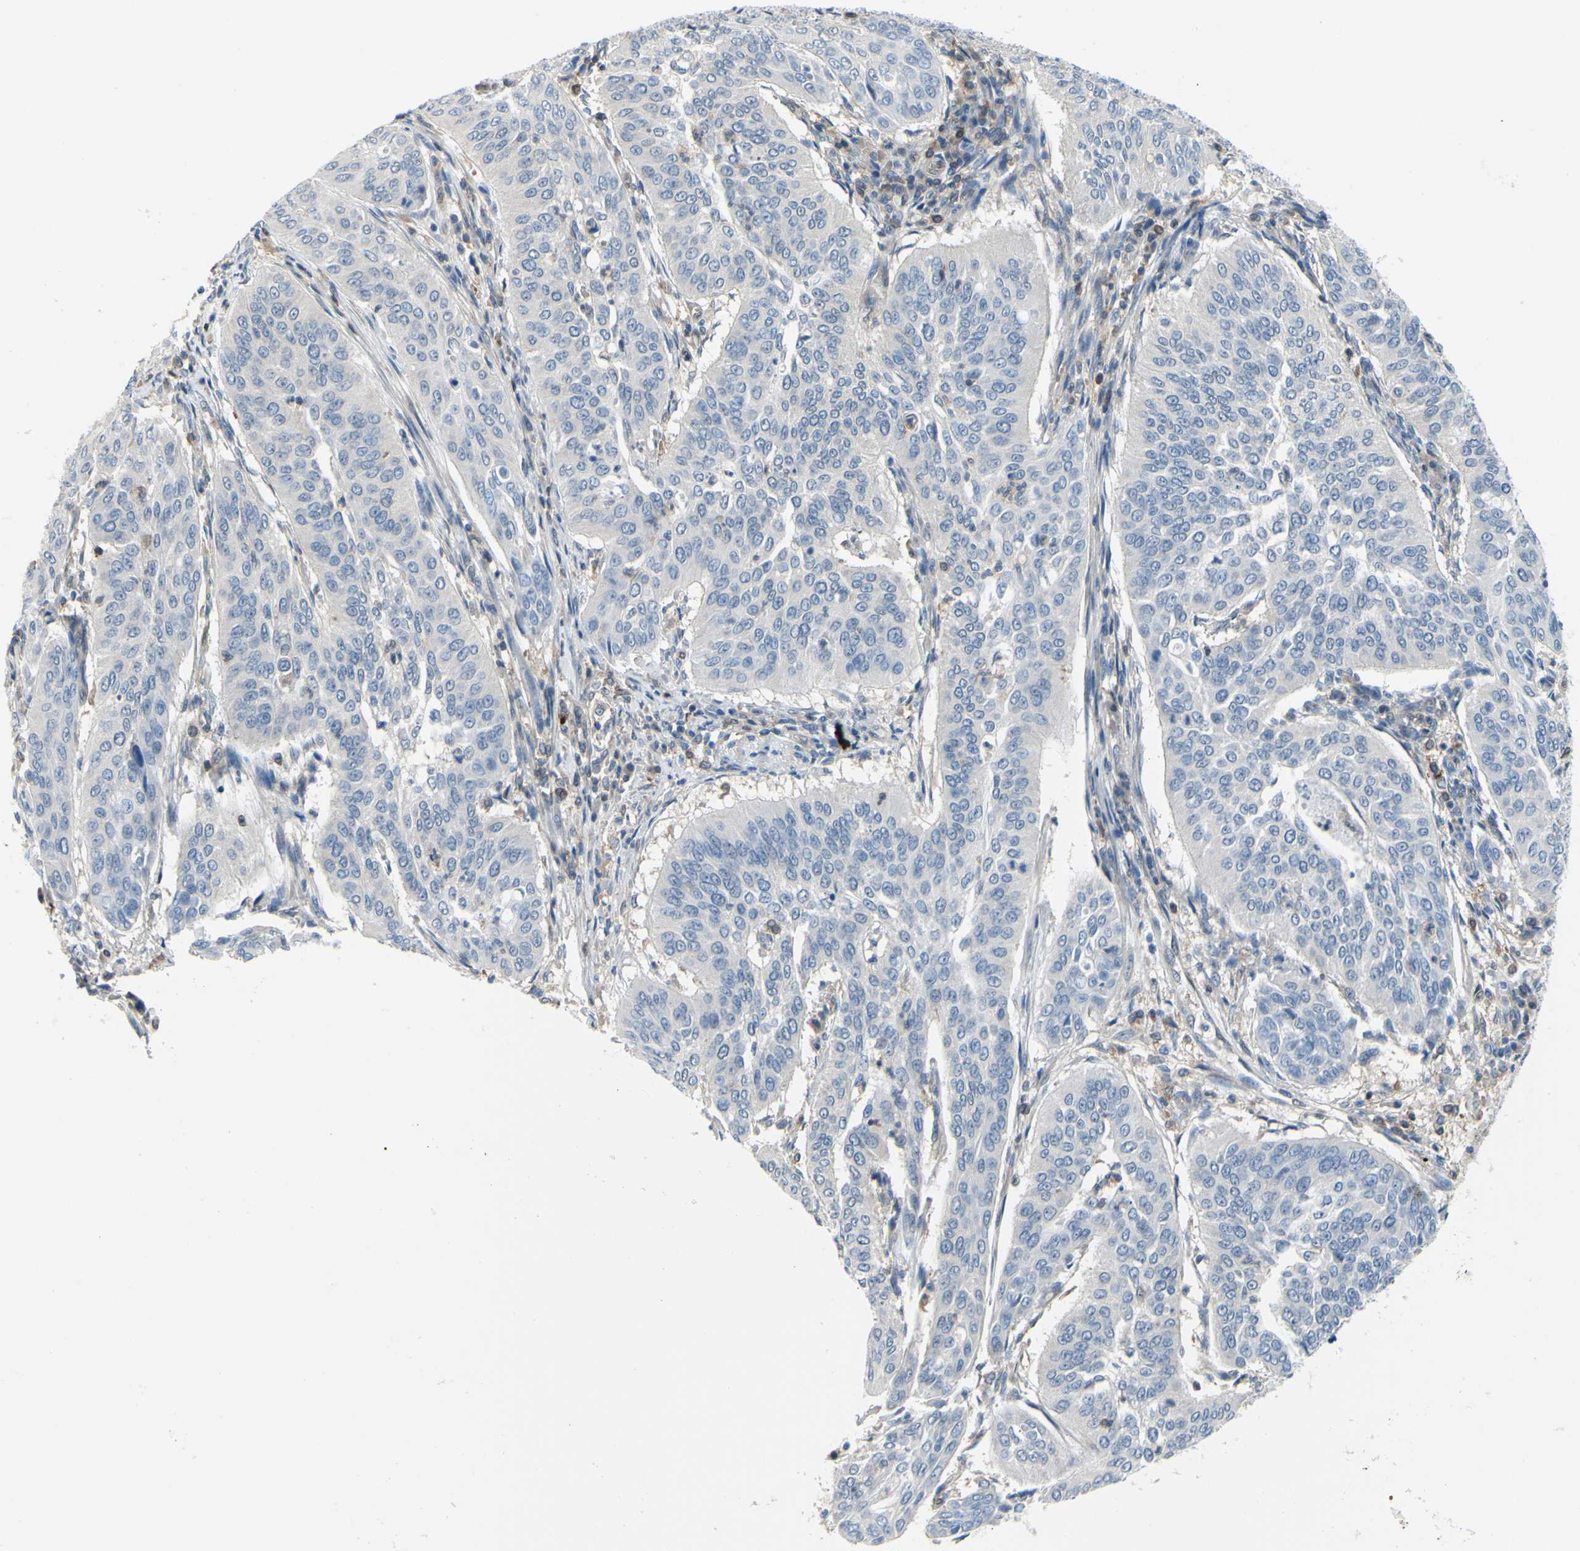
{"staining": {"intensity": "negative", "quantity": "none", "location": "none"}, "tissue": "cervical cancer", "cell_type": "Tumor cells", "image_type": "cancer", "snomed": [{"axis": "morphology", "description": "Normal tissue, NOS"}, {"axis": "morphology", "description": "Squamous cell carcinoma, NOS"}, {"axis": "topography", "description": "Cervix"}], "caption": "An image of cervical squamous cell carcinoma stained for a protein demonstrates no brown staining in tumor cells.", "gene": "UPK3B", "patient": {"sex": "female", "age": 39}}